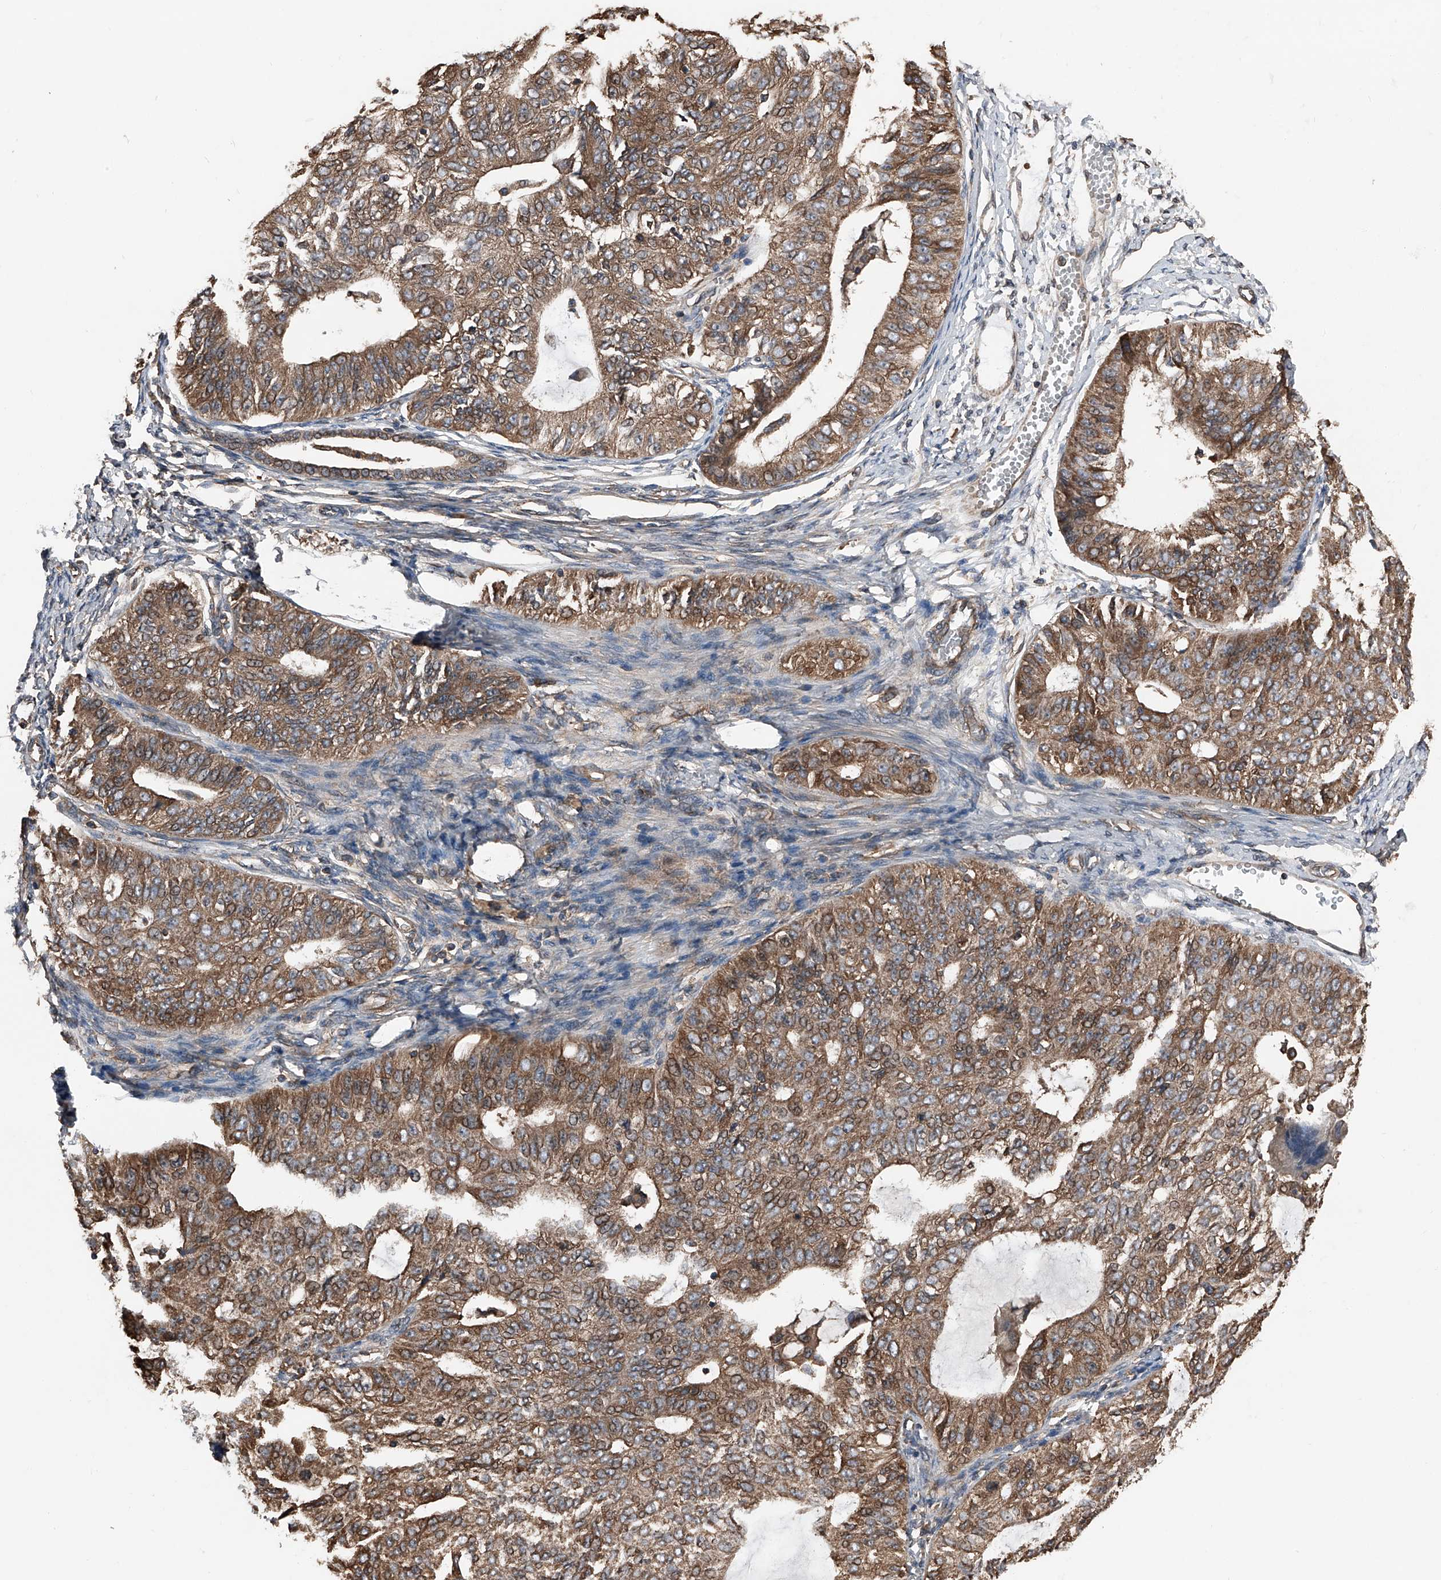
{"staining": {"intensity": "moderate", "quantity": ">75%", "location": "cytoplasmic/membranous"}, "tissue": "endometrial cancer", "cell_type": "Tumor cells", "image_type": "cancer", "snomed": [{"axis": "morphology", "description": "Adenocarcinoma, NOS"}, {"axis": "topography", "description": "Endometrium"}], "caption": "Protein expression analysis of endometrial adenocarcinoma reveals moderate cytoplasmic/membranous positivity in about >75% of tumor cells.", "gene": "KCNJ2", "patient": {"sex": "female", "age": 32}}